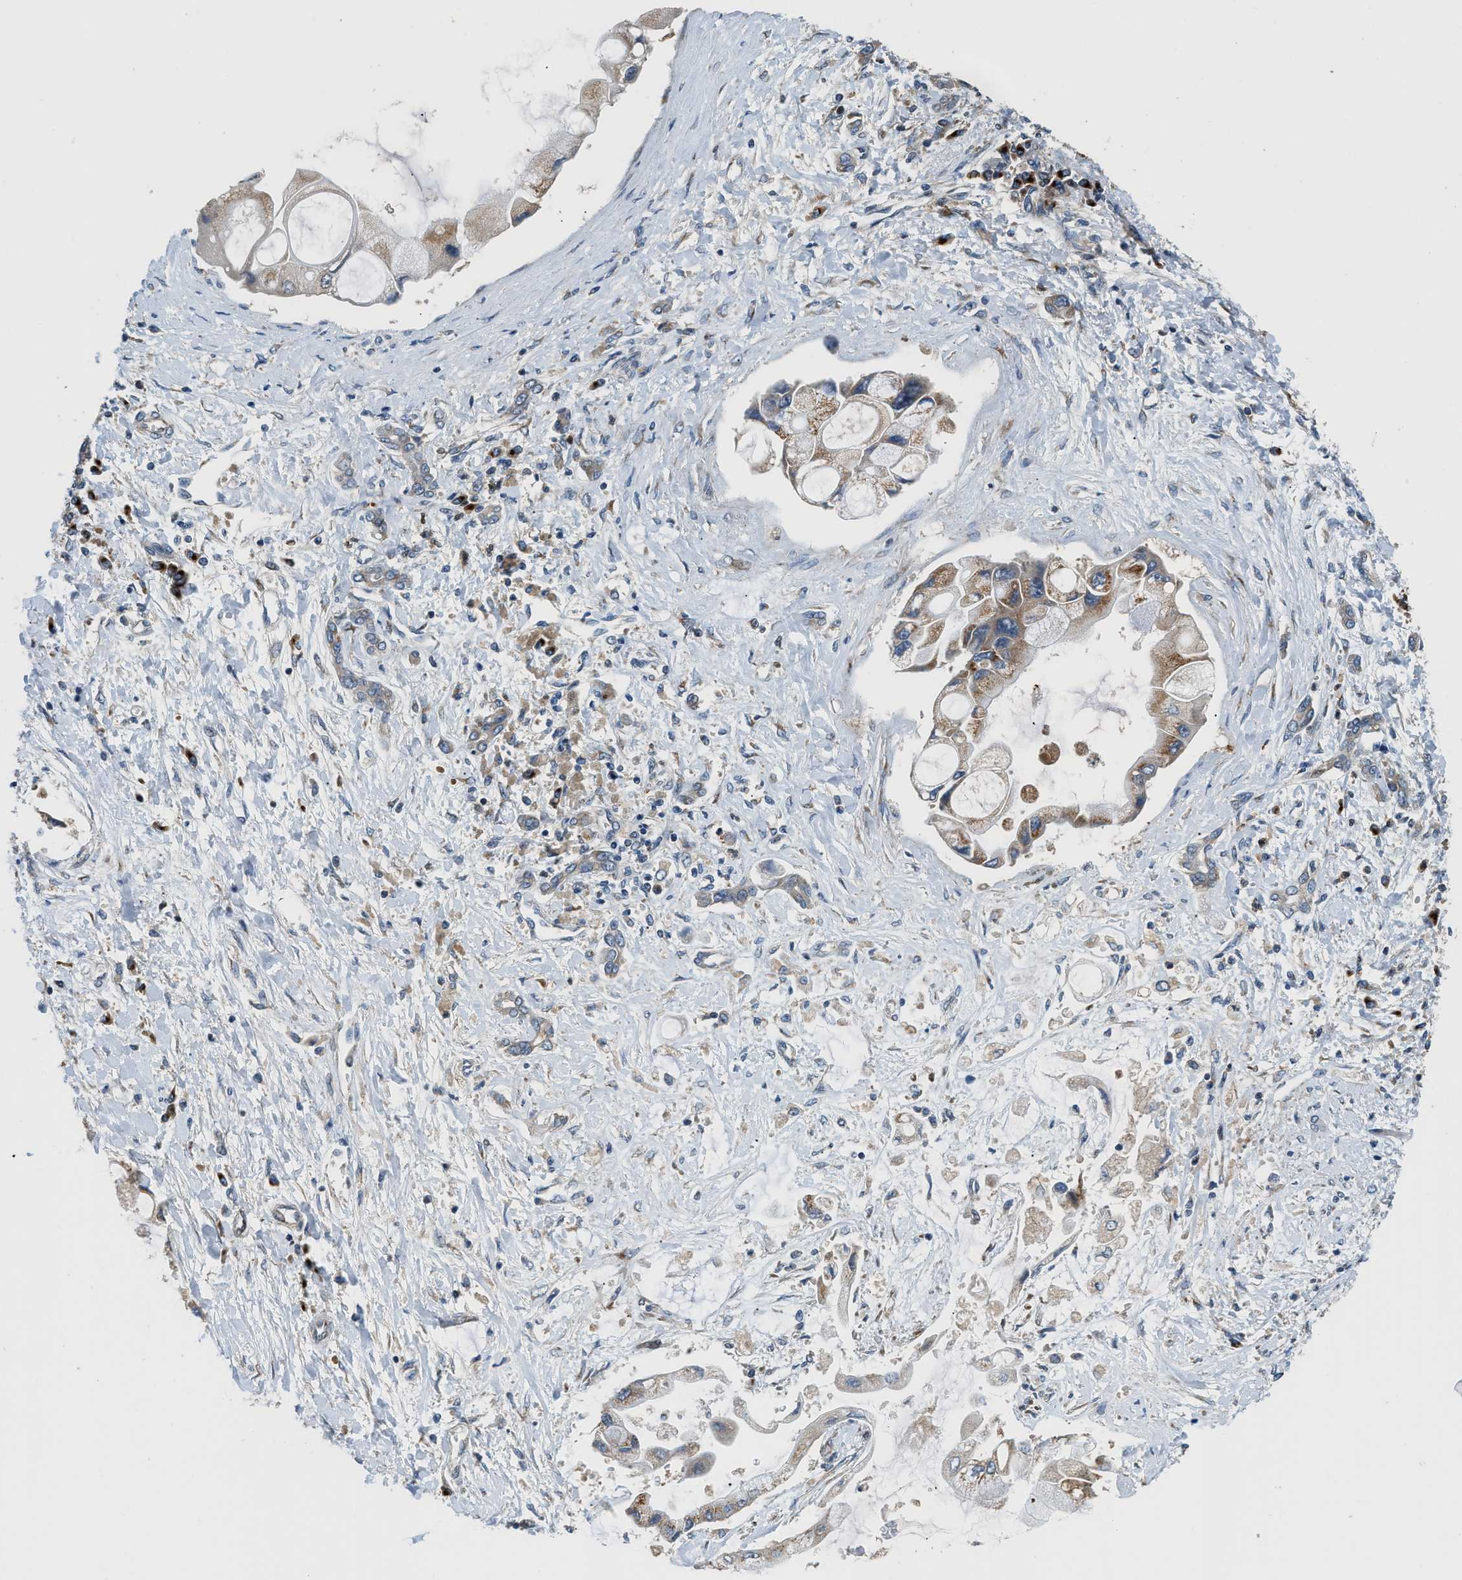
{"staining": {"intensity": "strong", "quantity": ">75%", "location": "cytoplasmic/membranous"}, "tissue": "liver cancer", "cell_type": "Tumor cells", "image_type": "cancer", "snomed": [{"axis": "morphology", "description": "Cholangiocarcinoma"}, {"axis": "topography", "description": "Liver"}], "caption": "A high amount of strong cytoplasmic/membranous expression is identified in about >75% of tumor cells in liver cancer (cholangiocarcinoma) tissue.", "gene": "FUT8", "patient": {"sex": "male", "age": 50}}